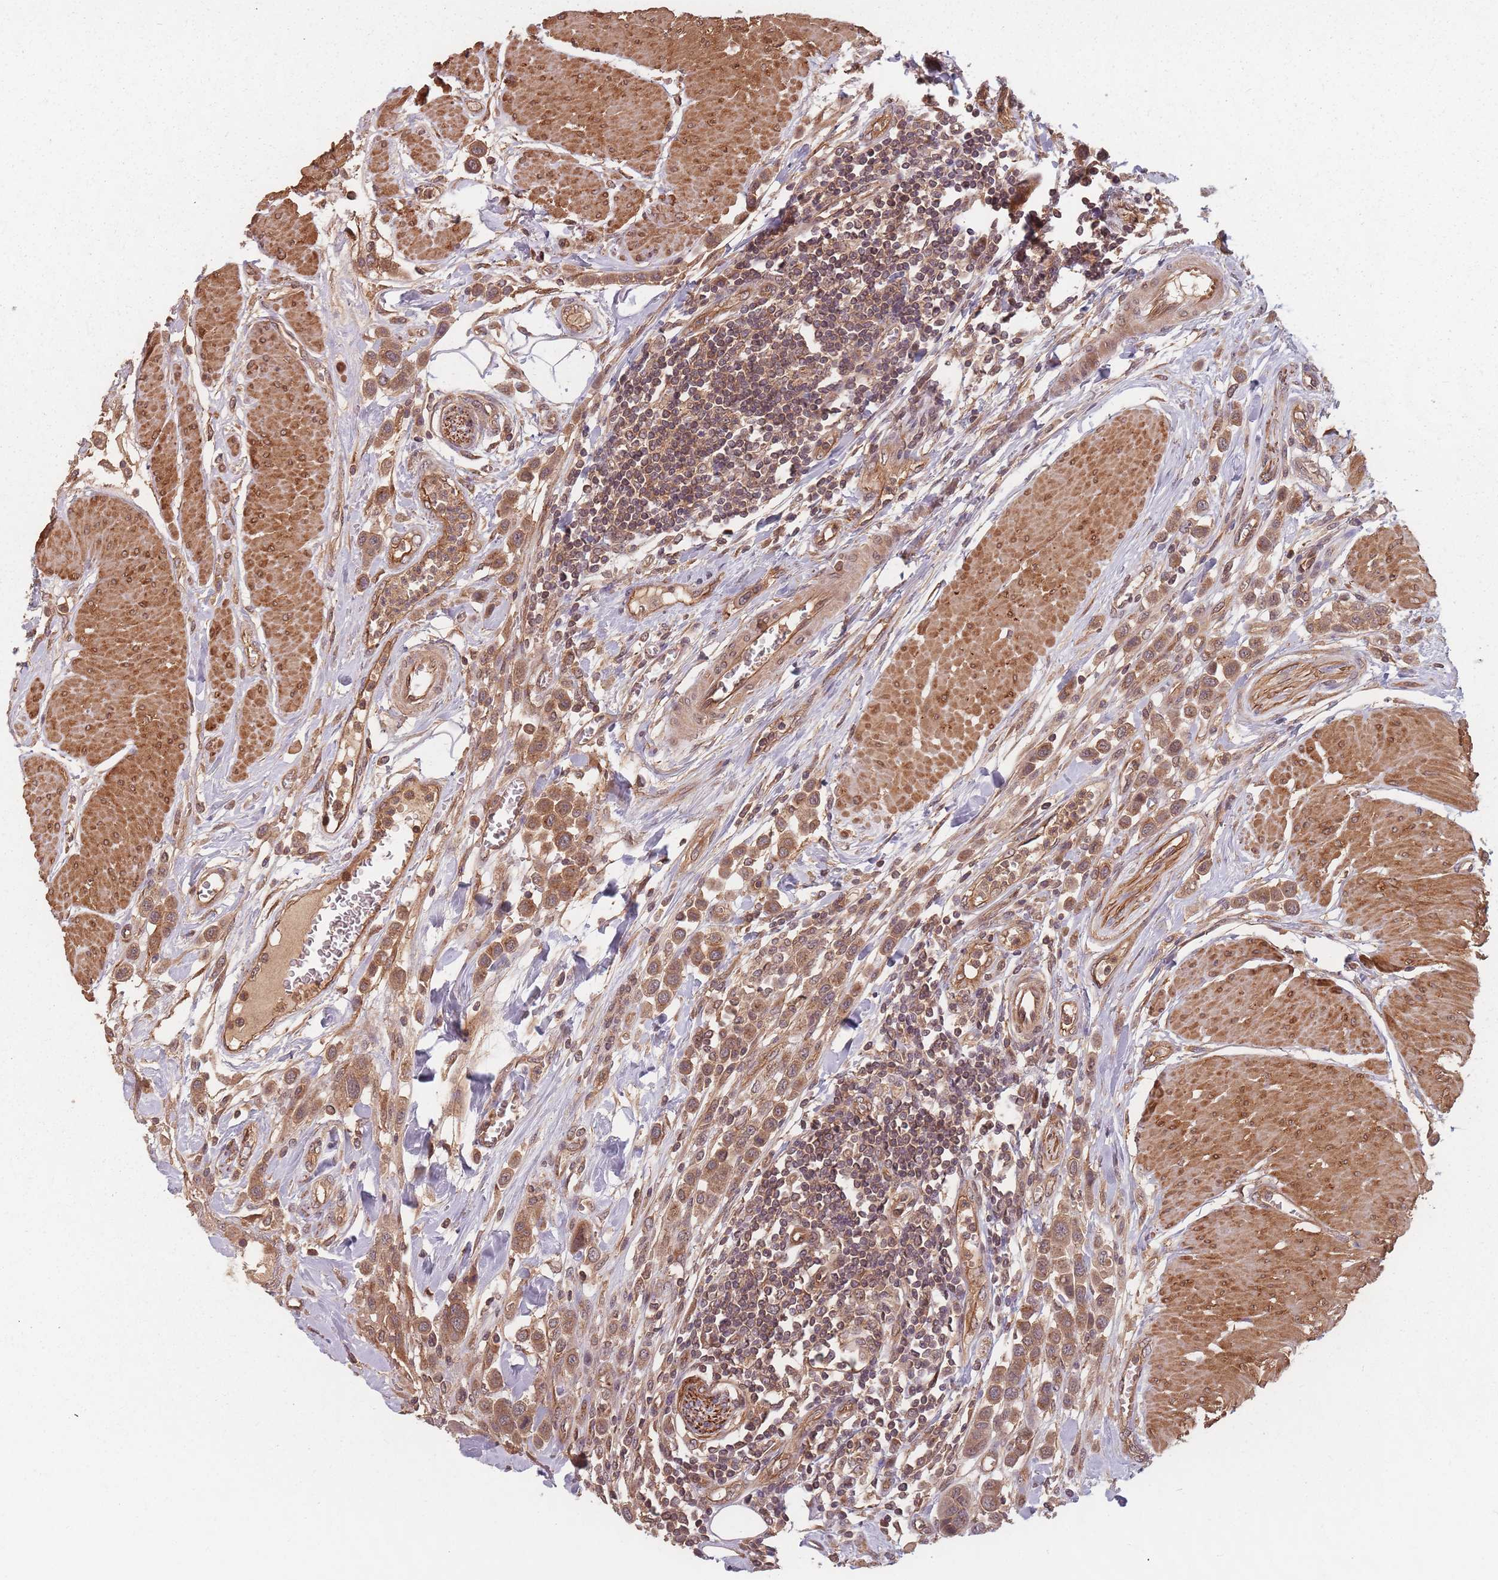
{"staining": {"intensity": "moderate", "quantity": ">75%", "location": "cytoplasmic/membranous"}, "tissue": "urothelial cancer", "cell_type": "Tumor cells", "image_type": "cancer", "snomed": [{"axis": "morphology", "description": "Urothelial carcinoma, High grade"}, {"axis": "topography", "description": "Urinary bladder"}], "caption": "The image shows staining of high-grade urothelial carcinoma, revealing moderate cytoplasmic/membranous protein expression (brown color) within tumor cells.", "gene": "C3orf14", "patient": {"sex": "male", "age": 50}}